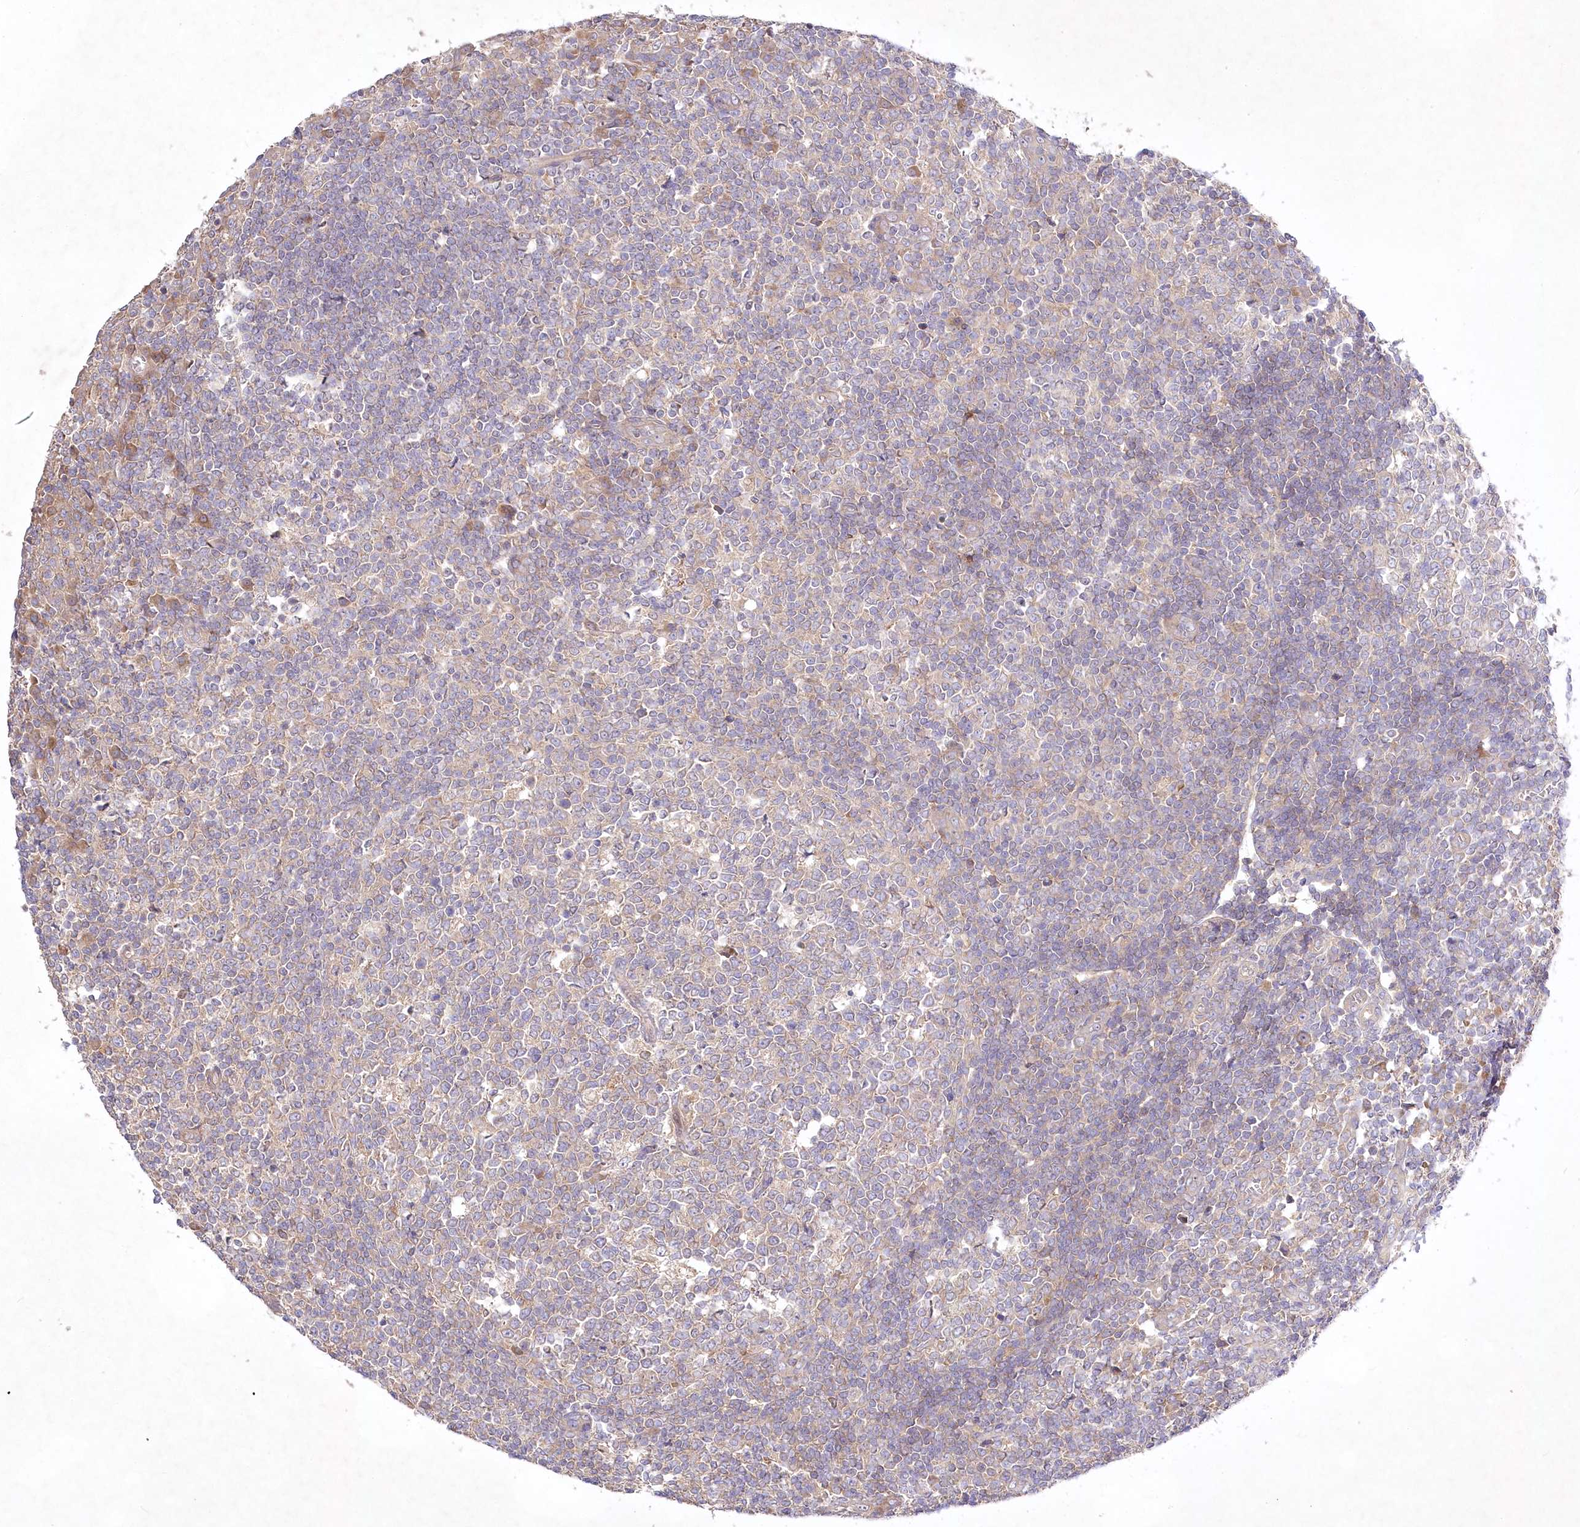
{"staining": {"intensity": "weak", "quantity": "<25%", "location": "cytoplasmic/membranous"}, "tissue": "tonsil", "cell_type": "Germinal center cells", "image_type": "normal", "snomed": [{"axis": "morphology", "description": "Normal tissue, NOS"}, {"axis": "topography", "description": "Tonsil"}], "caption": "This is an IHC photomicrograph of benign human tonsil. There is no positivity in germinal center cells.", "gene": "PYROXD1", "patient": {"sex": "female", "age": 19}}